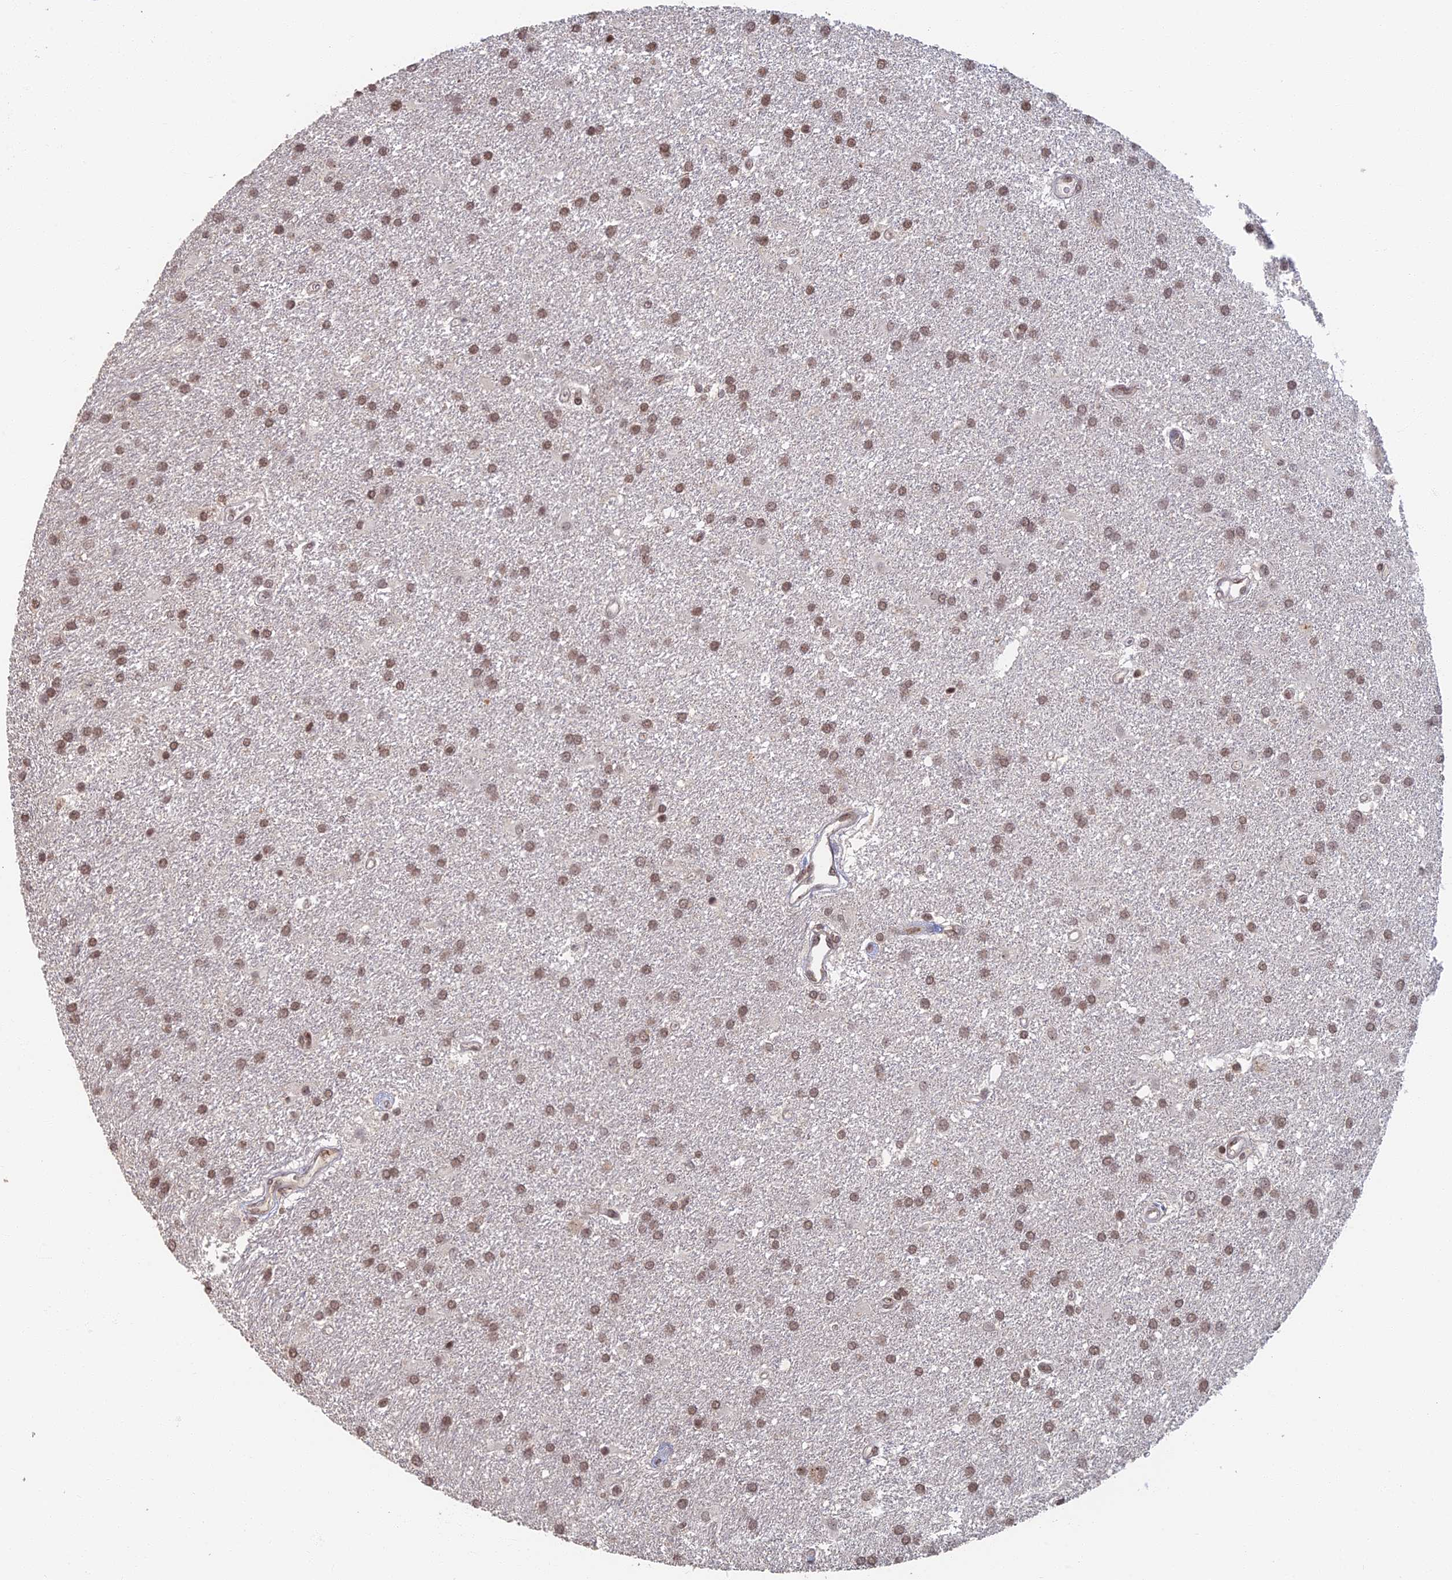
{"staining": {"intensity": "weak", "quantity": ">75%", "location": "nuclear"}, "tissue": "glioma", "cell_type": "Tumor cells", "image_type": "cancer", "snomed": [{"axis": "morphology", "description": "Glioma, malignant, Low grade"}, {"axis": "topography", "description": "Brain"}], "caption": "A micrograph showing weak nuclear positivity in about >75% of tumor cells in malignant glioma (low-grade), as visualized by brown immunohistochemical staining.", "gene": "GPATCH1", "patient": {"sex": "male", "age": 66}}